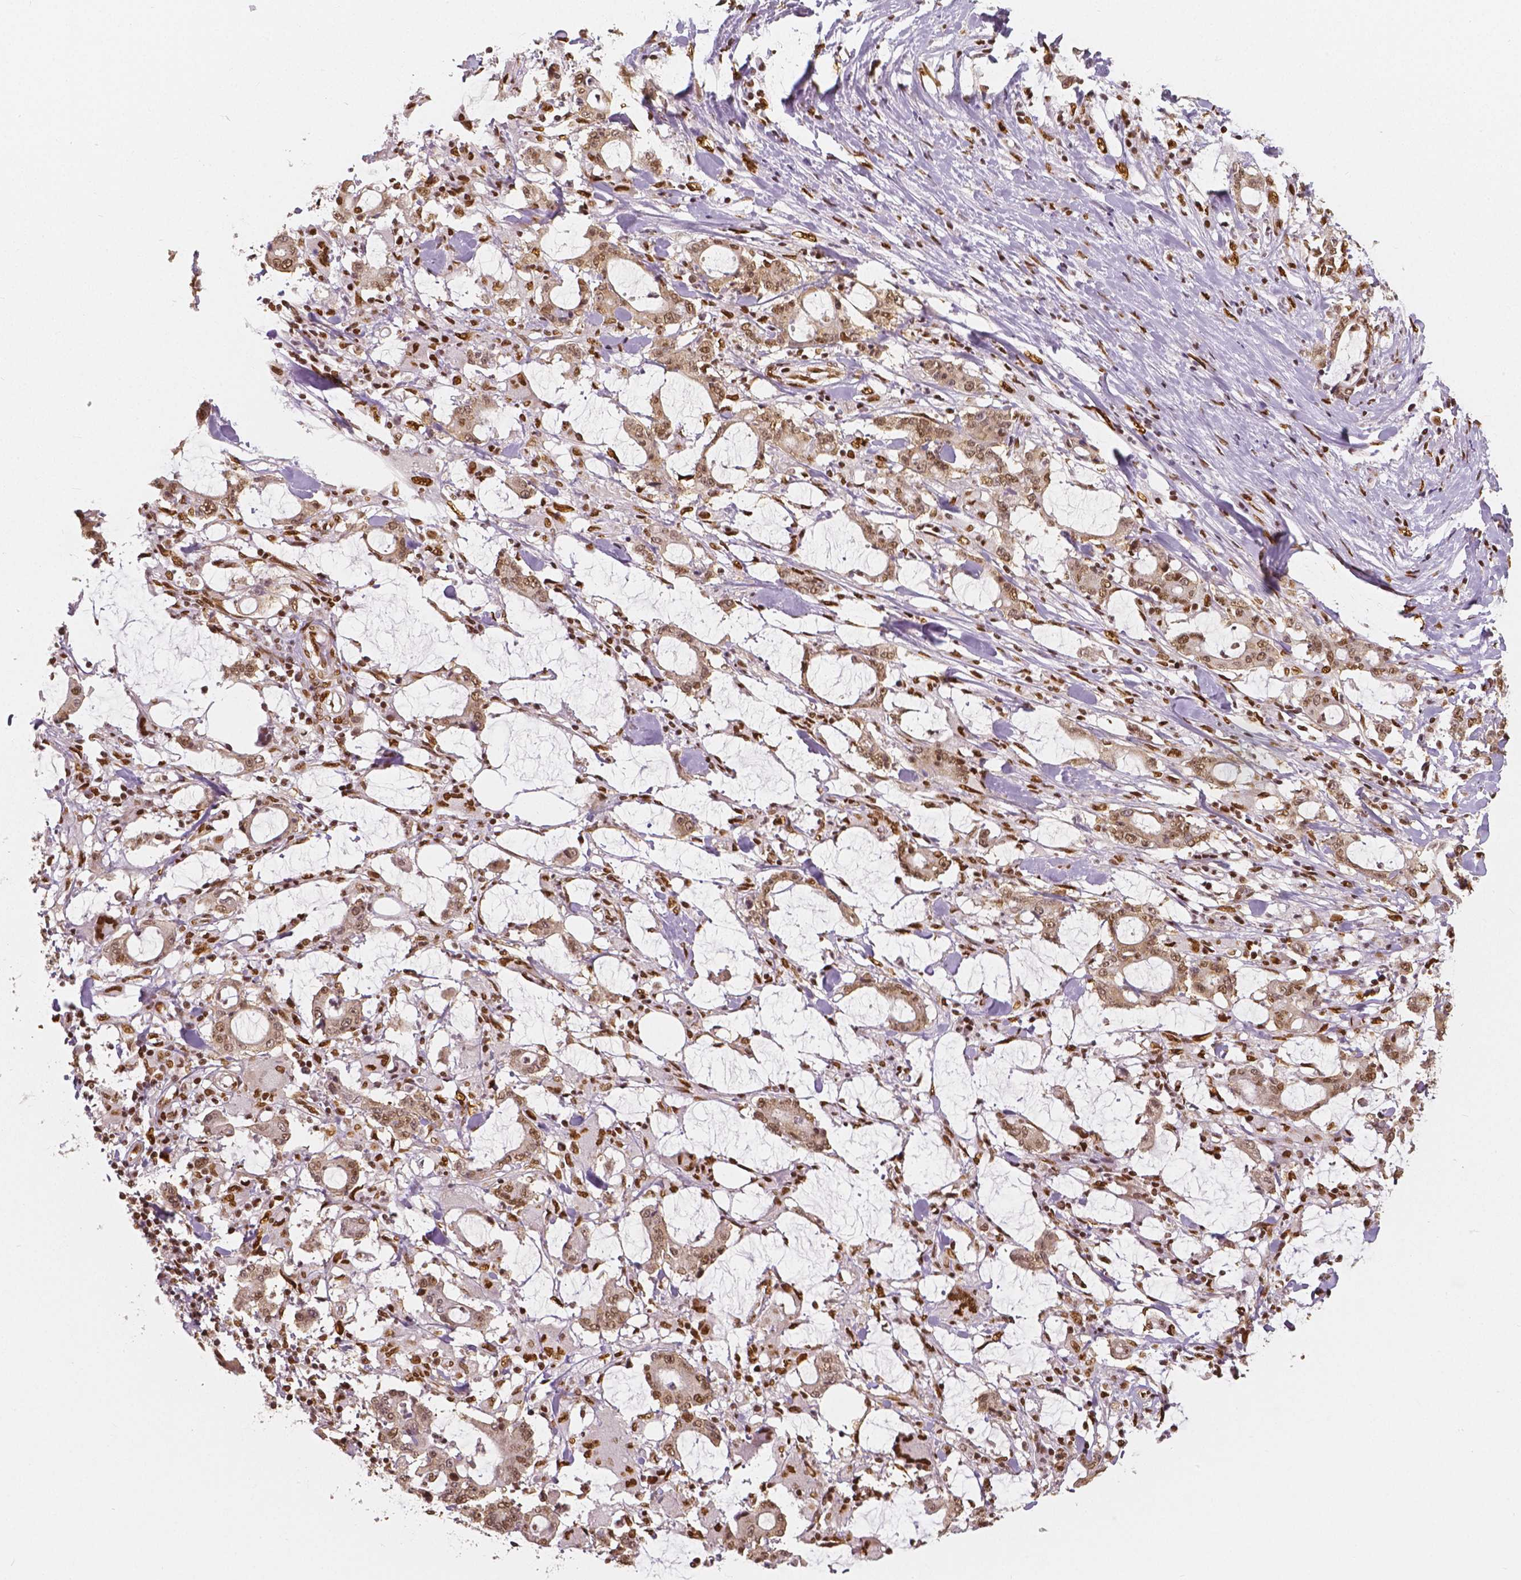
{"staining": {"intensity": "moderate", "quantity": ">75%", "location": "nuclear"}, "tissue": "stomach cancer", "cell_type": "Tumor cells", "image_type": "cancer", "snomed": [{"axis": "morphology", "description": "Adenocarcinoma, NOS"}, {"axis": "topography", "description": "Stomach, upper"}], "caption": "Tumor cells exhibit moderate nuclear positivity in approximately >75% of cells in stomach cancer.", "gene": "NUCKS1", "patient": {"sex": "male", "age": 68}}